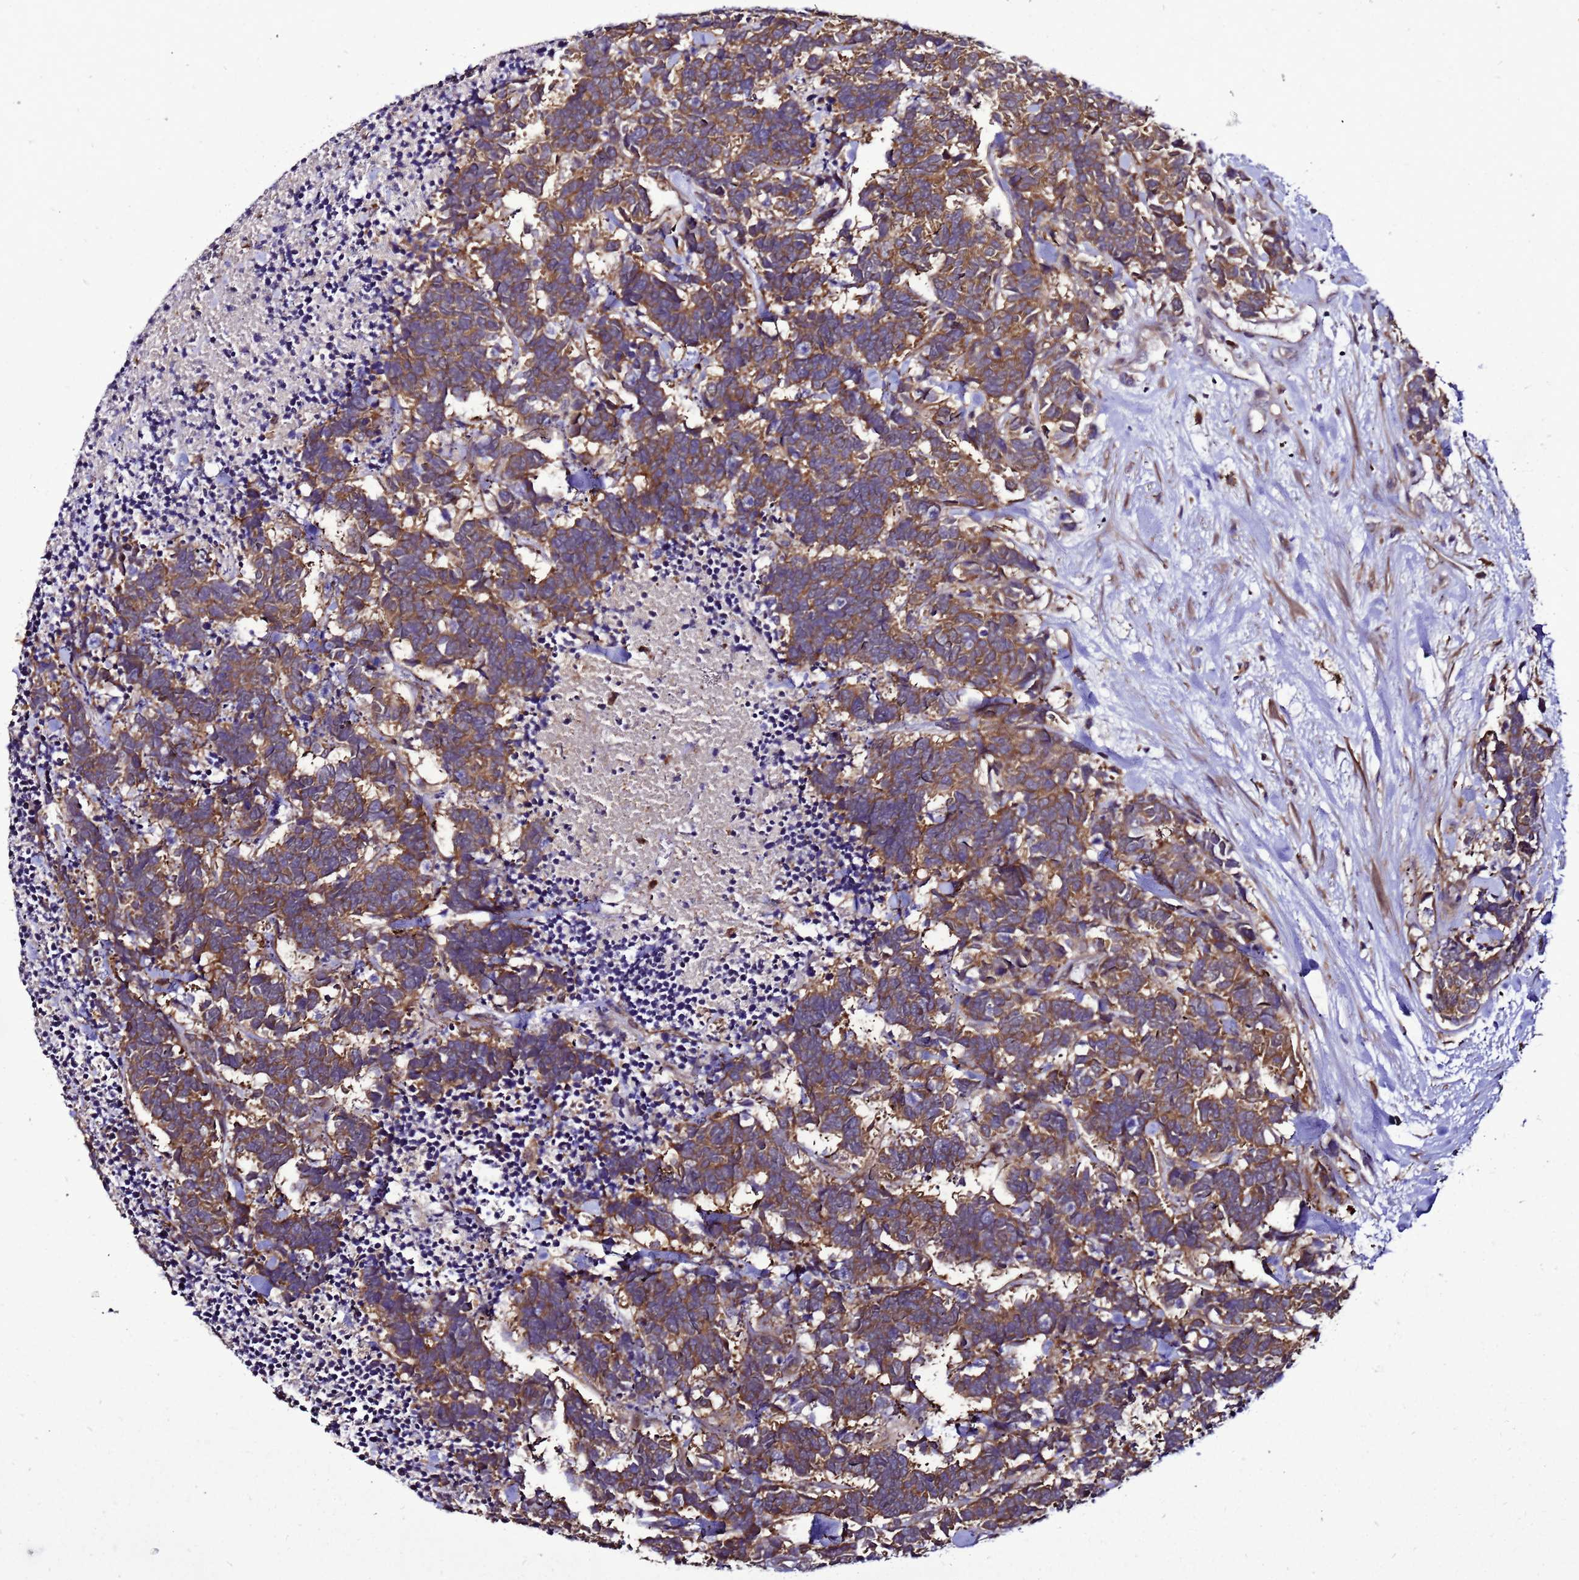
{"staining": {"intensity": "moderate", "quantity": ">75%", "location": "cytoplasmic/membranous"}, "tissue": "carcinoid", "cell_type": "Tumor cells", "image_type": "cancer", "snomed": [{"axis": "morphology", "description": "Carcinoma, NOS"}, {"axis": "morphology", "description": "Carcinoid, malignant, NOS"}, {"axis": "topography", "description": "Urinary bladder"}], "caption": "Protein staining demonstrates moderate cytoplasmic/membranous positivity in approximately >75% of tumor cells in carcinoma. (brown staining indicates protein expression, while blue staining denotes nuclei).", "gene": "TRABD", "patient": {"sex": "male", "age": 57}}